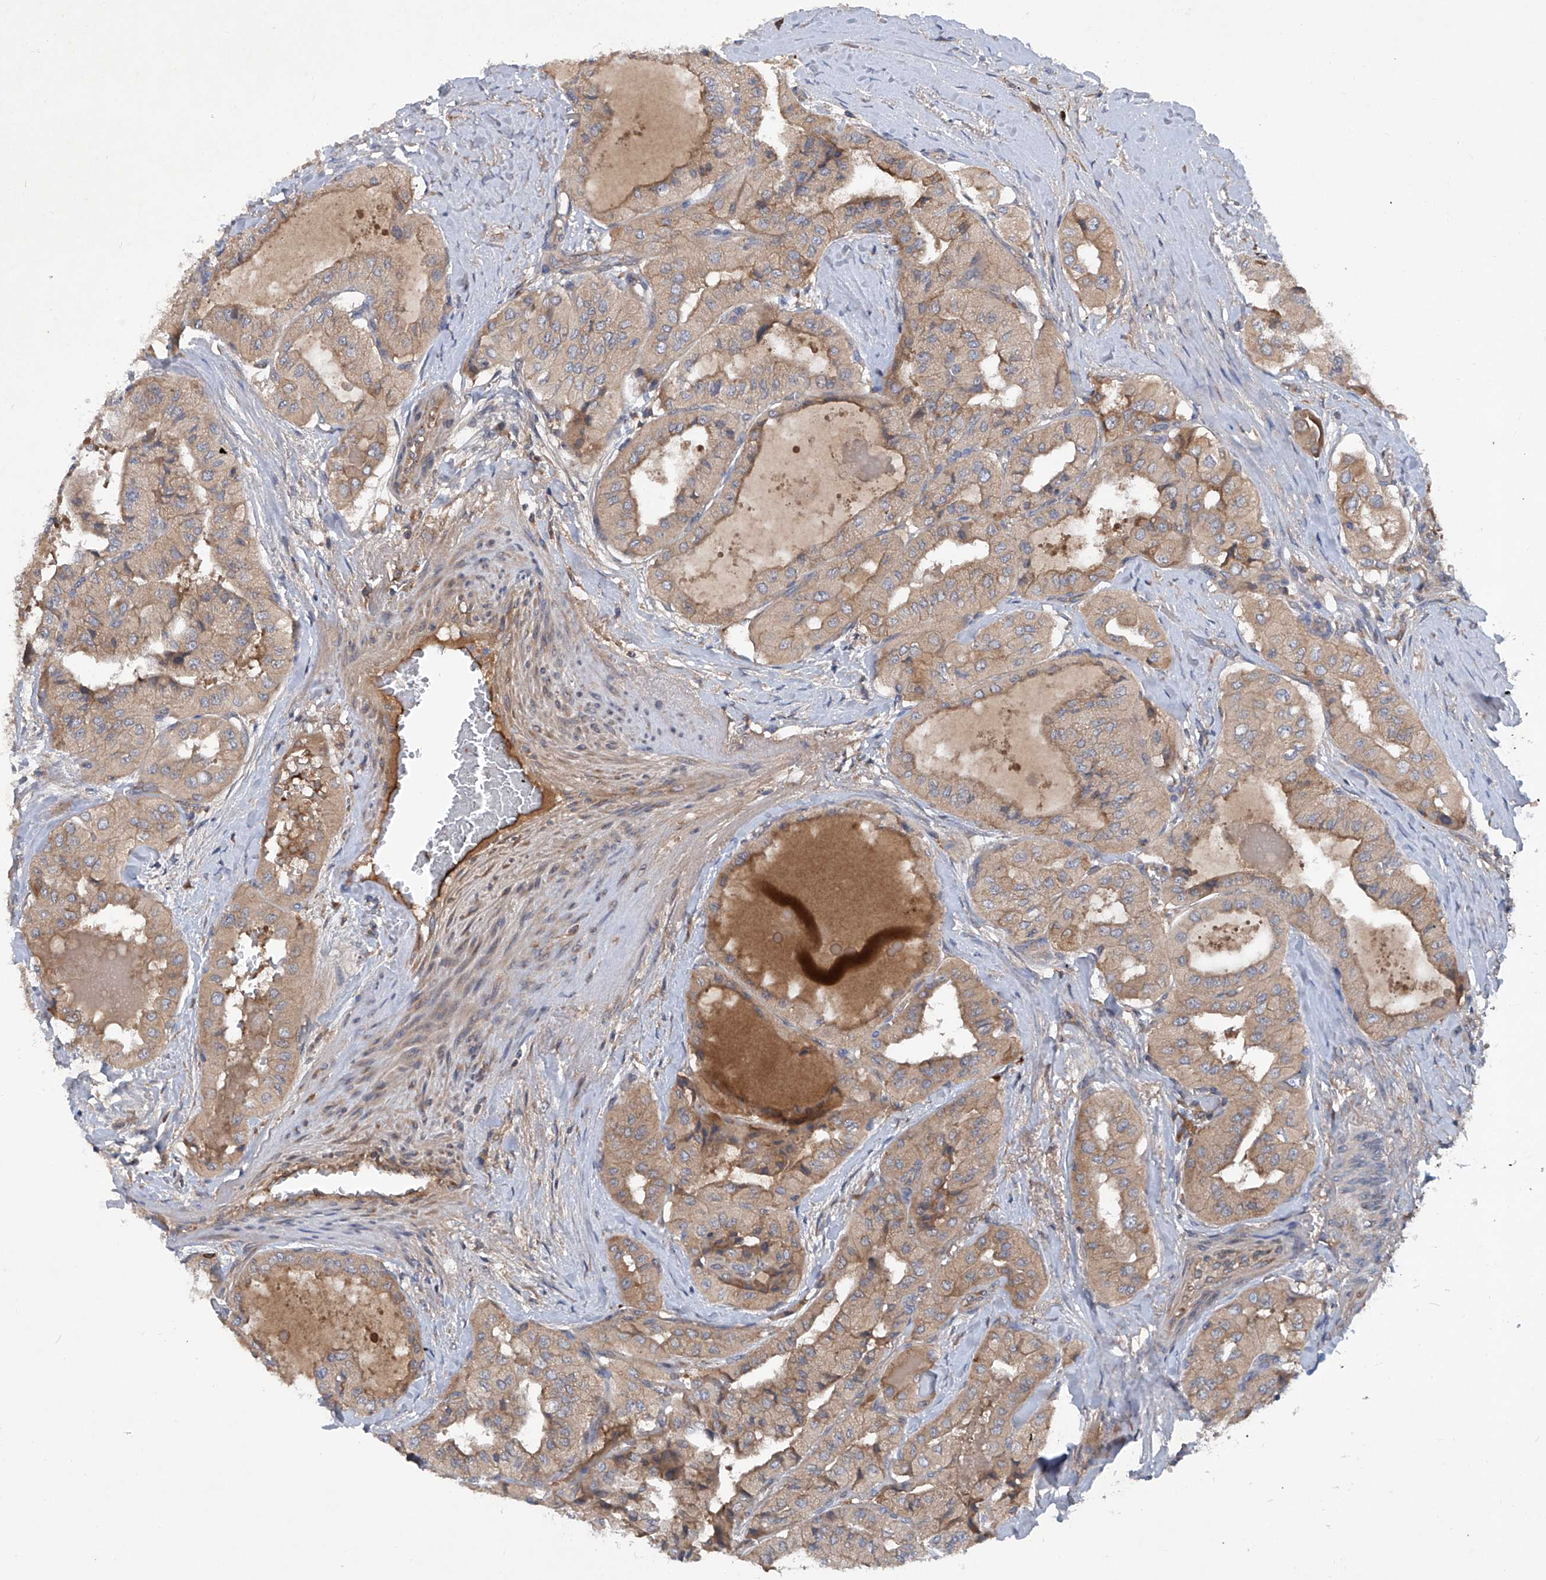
{"staining": {"intensity": "moderate", "quantity": ">75%", "location": "cytoplasmic/membranous"}, "tissue": "thyroid cancer", "cell_type": "Tumor cells", "image_type": "cancer", "snomed": [{"axis": "morphology", "description": "Papillary adenocarcinoma, NOS"}, {"axis": "topography", "description": "Thyroid gland"}], "caption": "Immunohistochemical staining of thyroid cancer reveals moderate cytoplasmic/membranous protein expression in about >75% of tumor cells.", "gene": "ASCC3", "patient": {"sex": "female", "age": 59}}